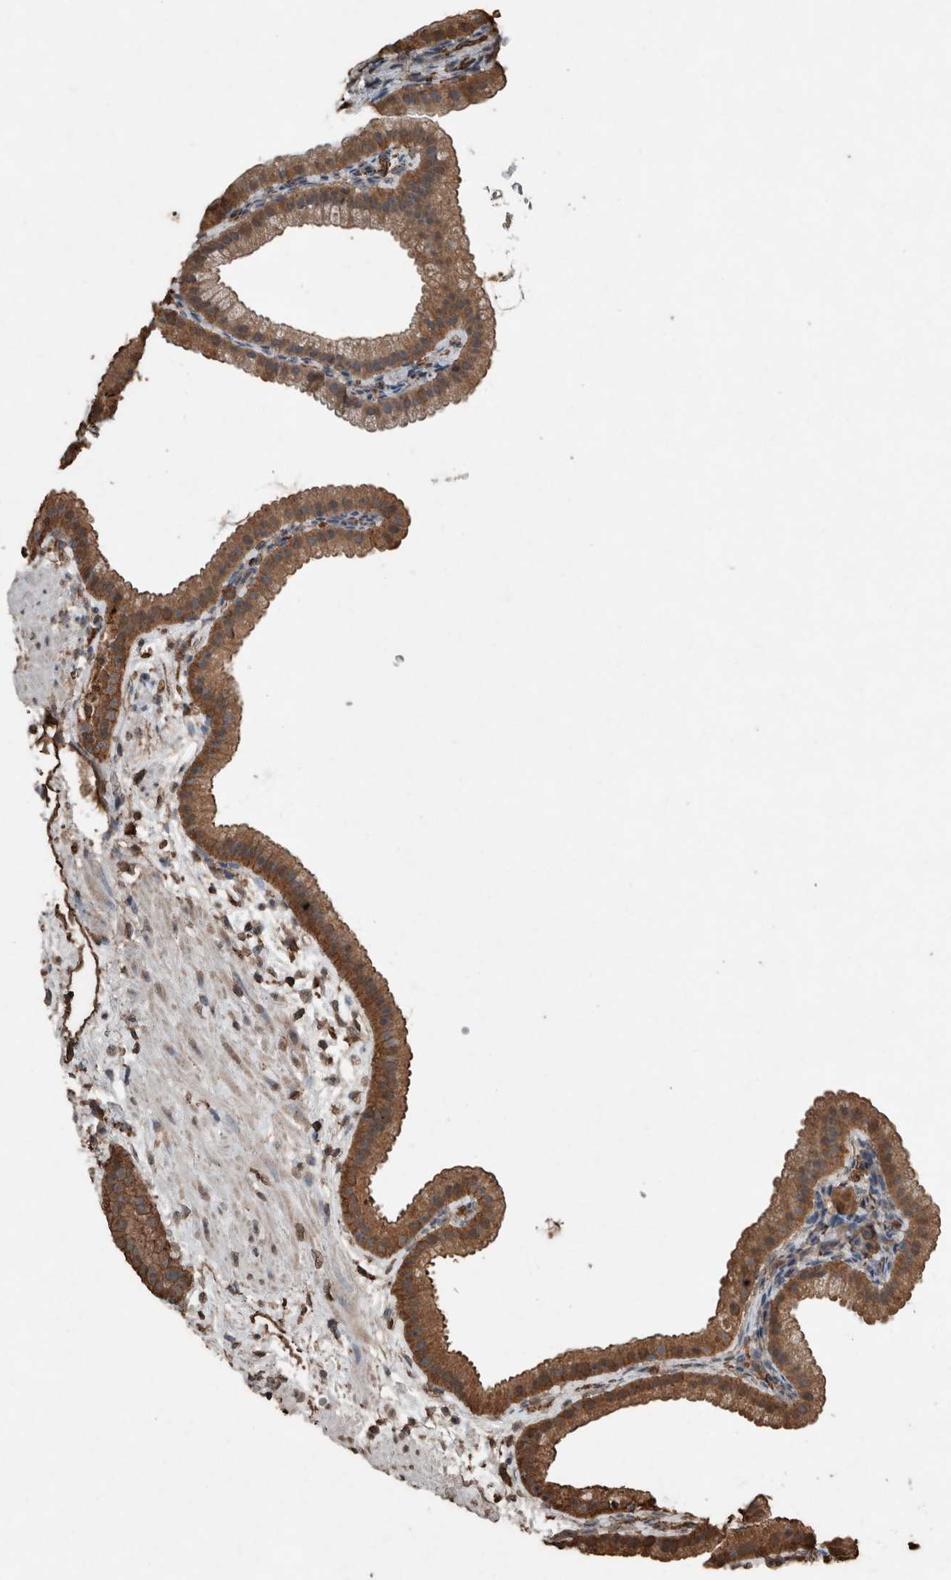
{"staining": {"intensity": "moderate", "quantity": ">75%", "location": "cytoplasmic/membranous"}, "tissue": "gallbladder", "cell_type": "Glandular cells", "image_type": "normal", "snomed": [{"axis": "morphology", "description": "Normal tissue, NOS"}, {"axis": "topography", "description": "Gallbladder"}], "caption": "The immunohistochemical stain shows moderate cytoplasmic/membranous positivity in glandular cells of unremarkable gallbladder. (brown staining indicates protein expression, while blue staining denotes nuclei).", "gene": "S100A10", "patient": {"sex": "female", "age": 64}}